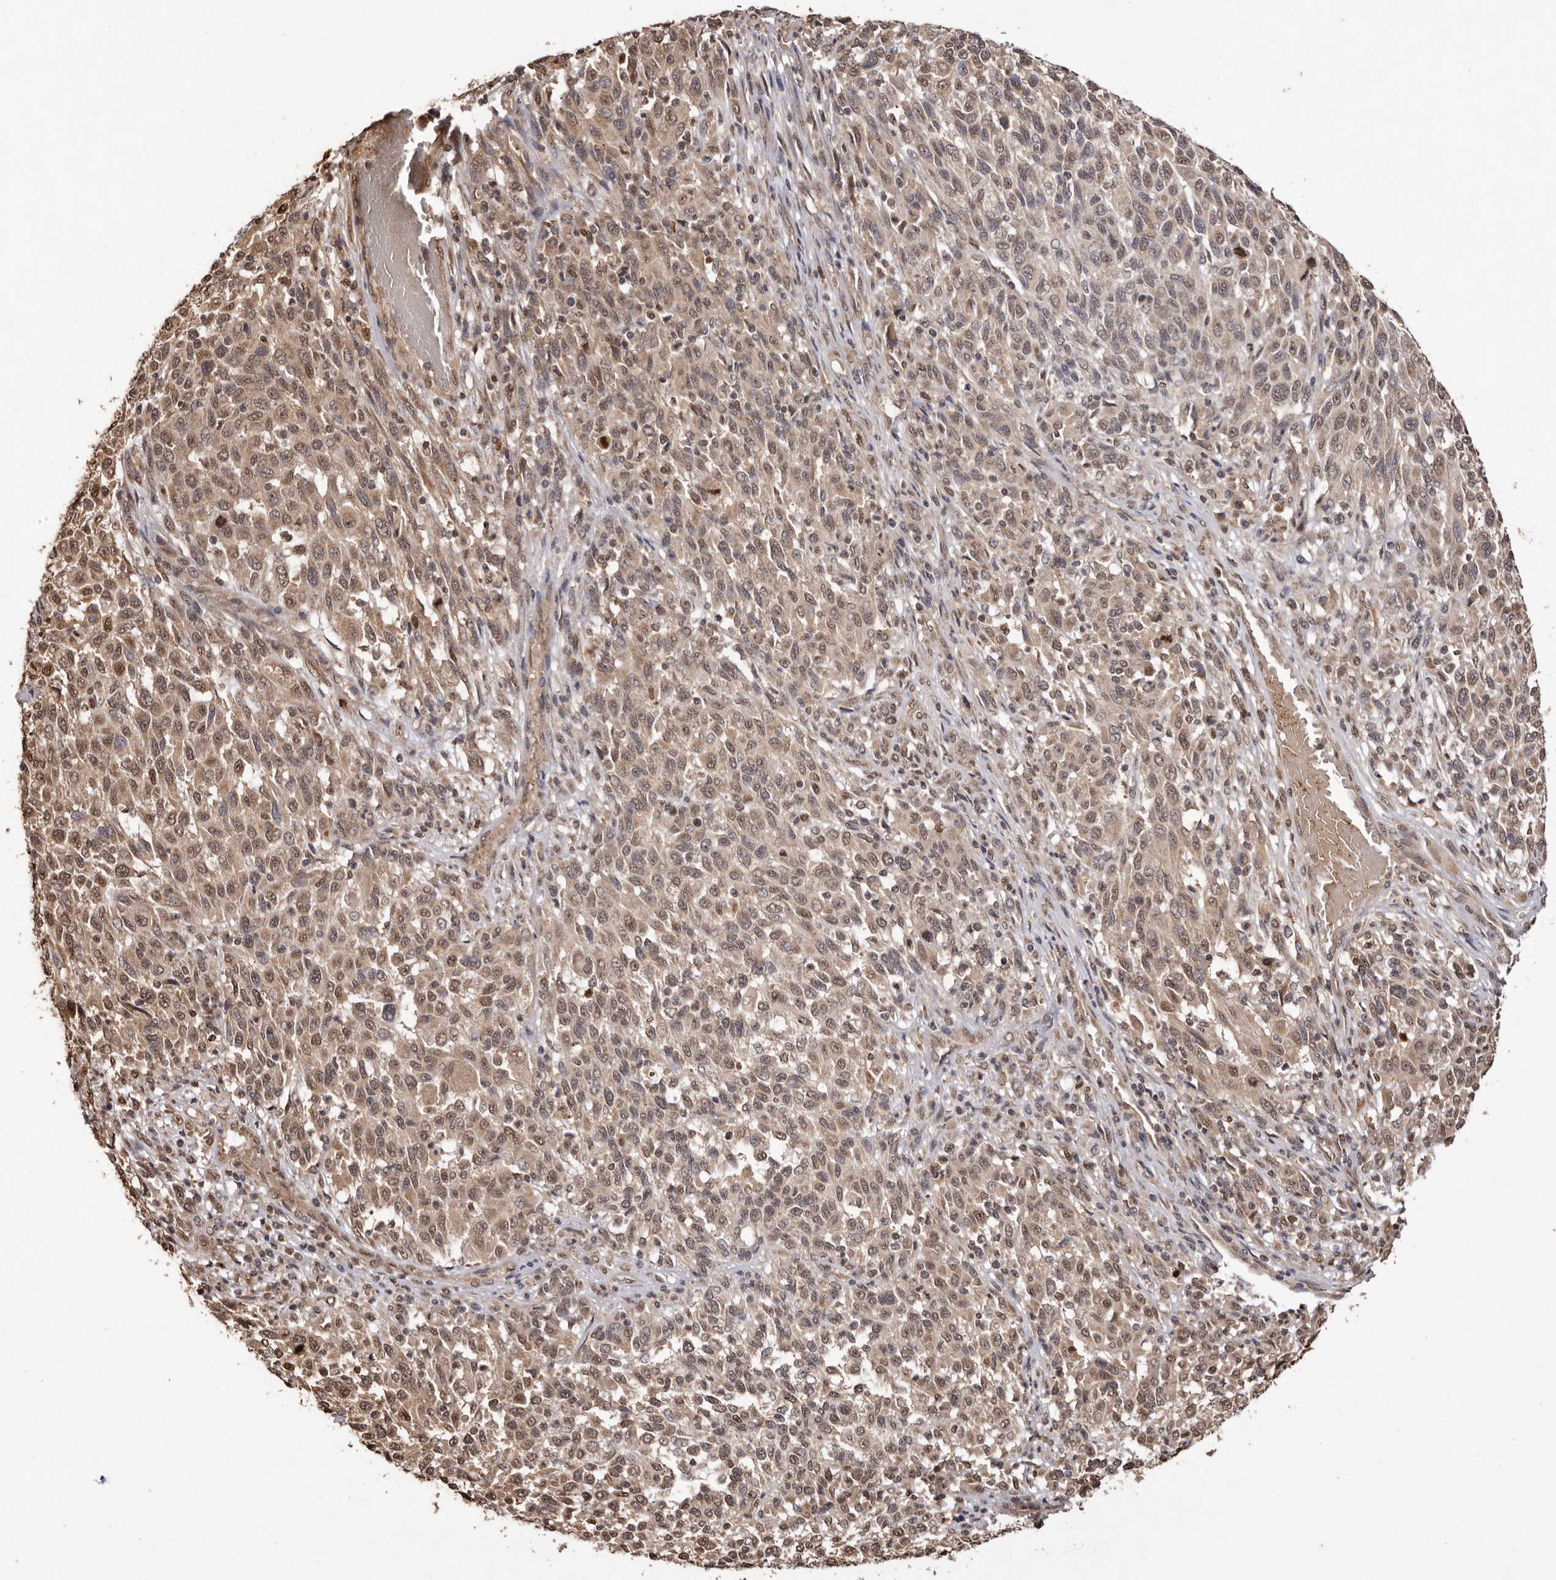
{"staining": {"intensity": "weak", "quantity": ">75%", "location": "cytoplasmic/membranous,nuclear"}, "tissue": "melanoma", "cell_type": "Tumor cells", "image_type": "cancer", "snomed": [{"axis": "morphology", "description": "Malignant melanoma, Metastatic site"}, {"axis": "topography", "description": "Lymph node"}], "caption": "Malignant melanoma (metastatic site) tissue shows weak cytoplasmic/membranous and nuclear staining in approximately >75% of tumor cells, visualized by immunohistochemistry.", "gene": "NOTCH1", "patient": {"sex": "male", "age": 61}}